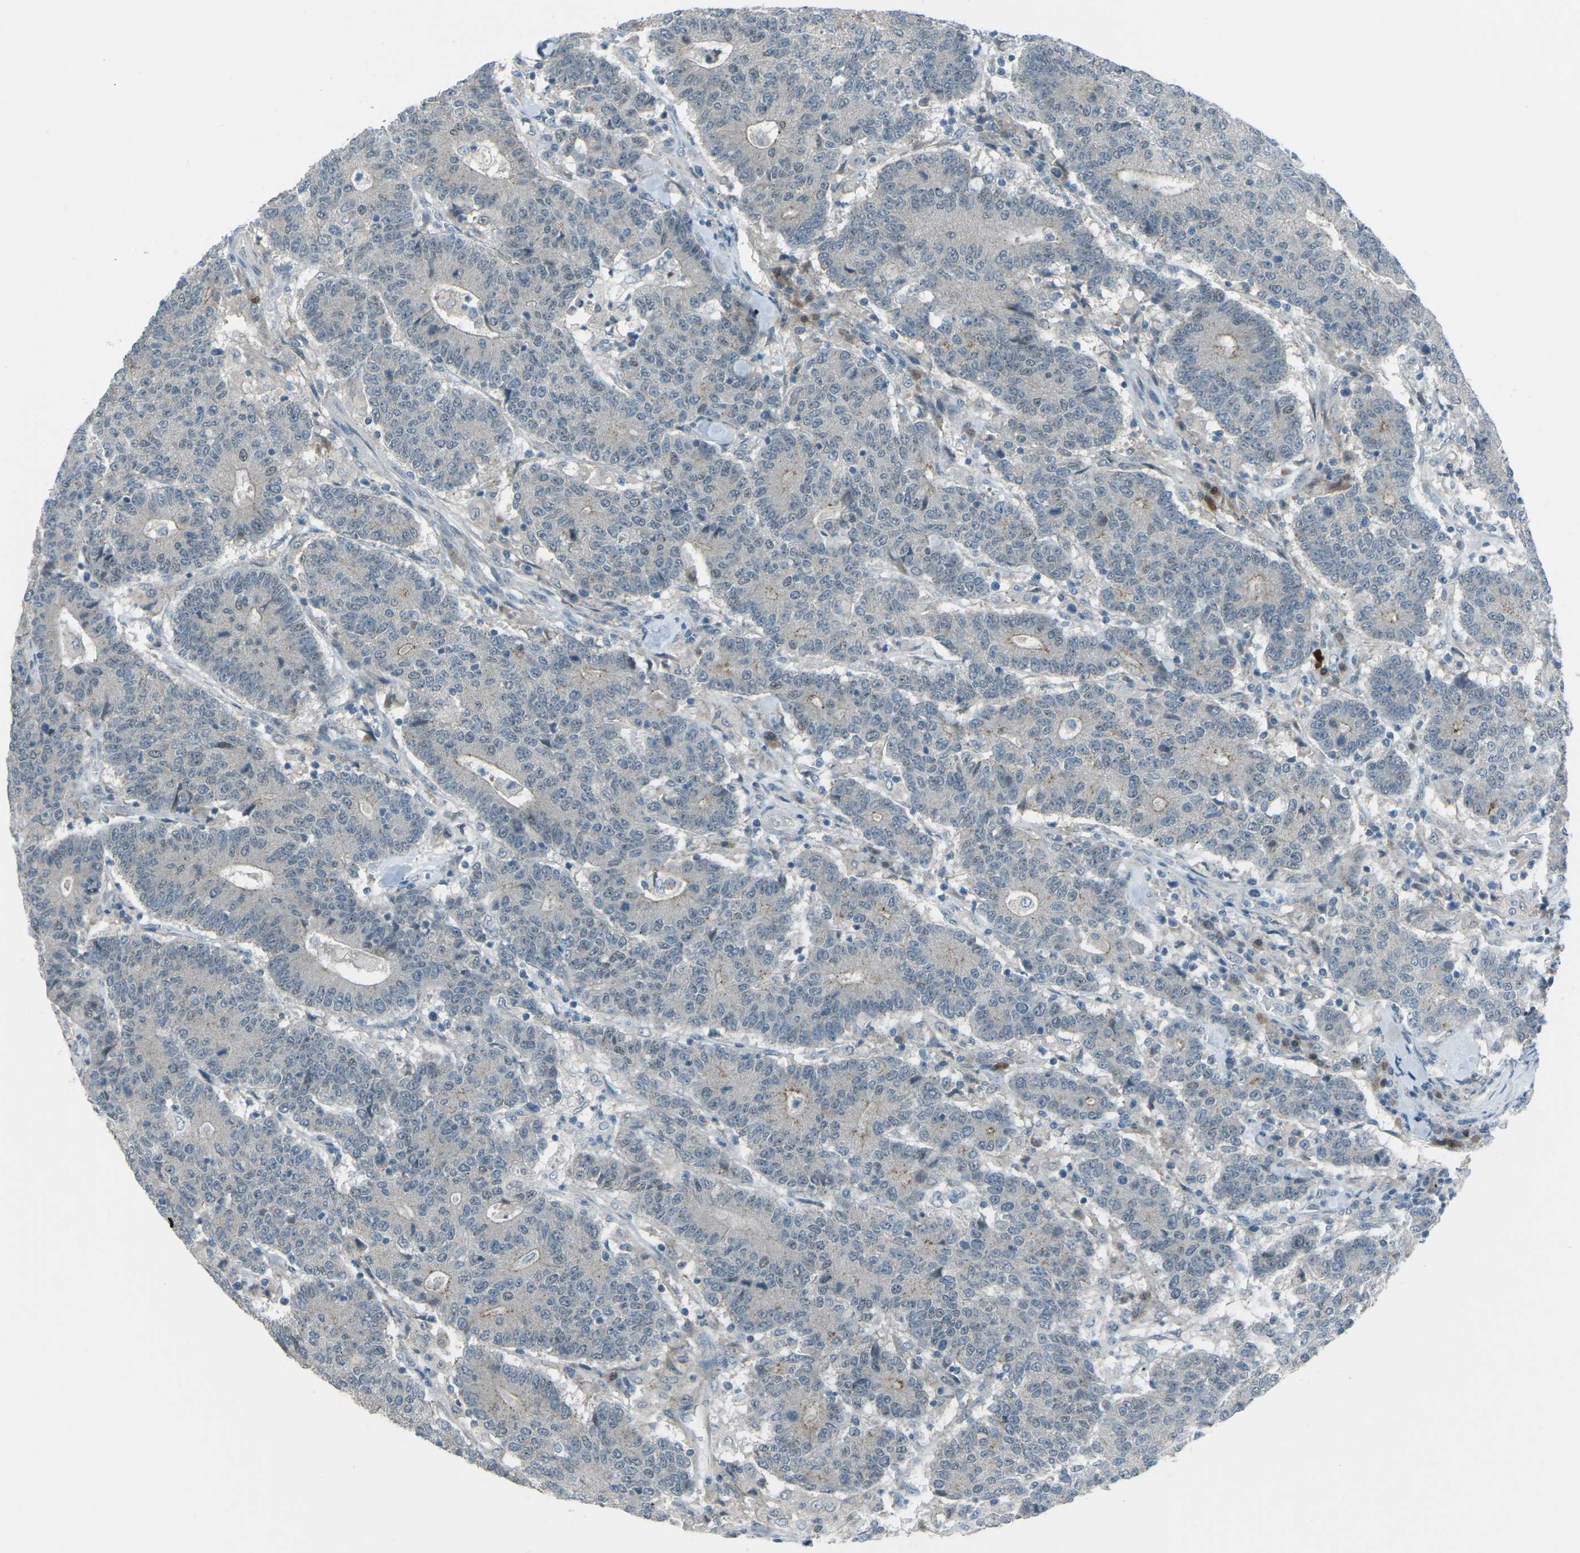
{"staining": {"intensity": "negative", "quantity": "none", "location": "none"}, "tissue": "colorectal cancer", "cell_type": "Tumor cells", "image_type": "cancer", "snomed": [{"axis": "morphology", "description": "Normal tissue, NOS"}, {"axis": "morphology", "description": "Adenocarcinoma, NOS"}, {"axis": "topography", "description": "Colon"}], "caption": "Tumor cells are negative for brown protein staining in colorectal cancer (adenocarcinoma). Nuclei are stained in blue.", "gene": "PRKCA", "patient": {"sex": "female", "age": 75}}